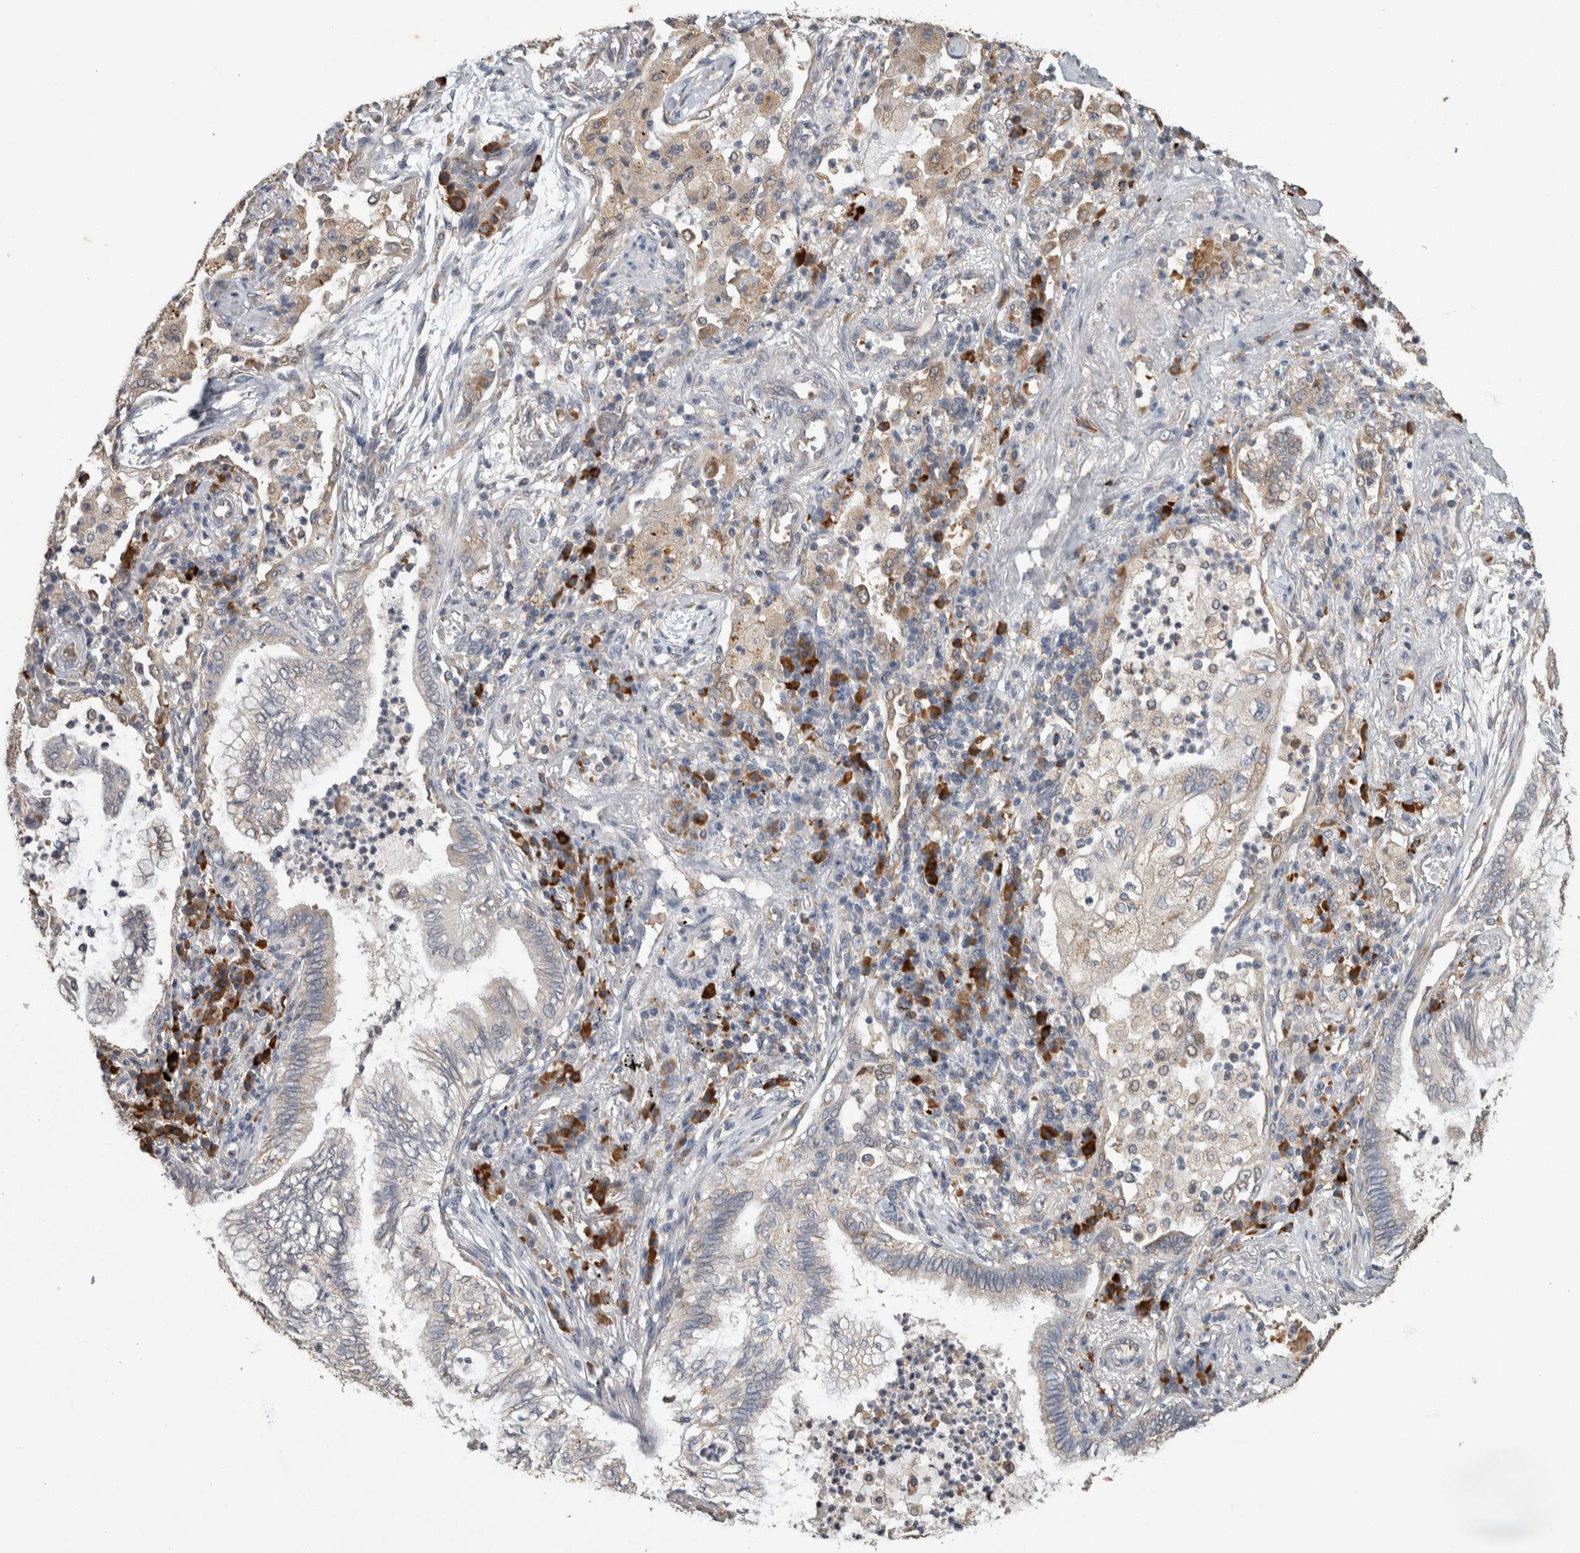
{"staining": {"intensity": "weak", "quantity": "<25%", "location": "cytoplasmic/membranous"}, "tissue": "lung cancer", "cell_type": "Tumor cells", "image_type": "cancer", "snomed": [{"axis": "morphology", "description": "Normal tissue, NOS"}, {"axis": "morphology", "description": "Adenocarcinoma, NOS"}, {"axis": "topography", "description": "Bronchus"}, {"axis": "topography", "description": "Lung"}], "caption": "An IHC micrograph of adenocarcinoma (lung) is shown. There is no staining in tumor cells of adenocarcinoma (lung).", "gene": "ADGRL3", "patient": {"sex": "female", "age": 70}}